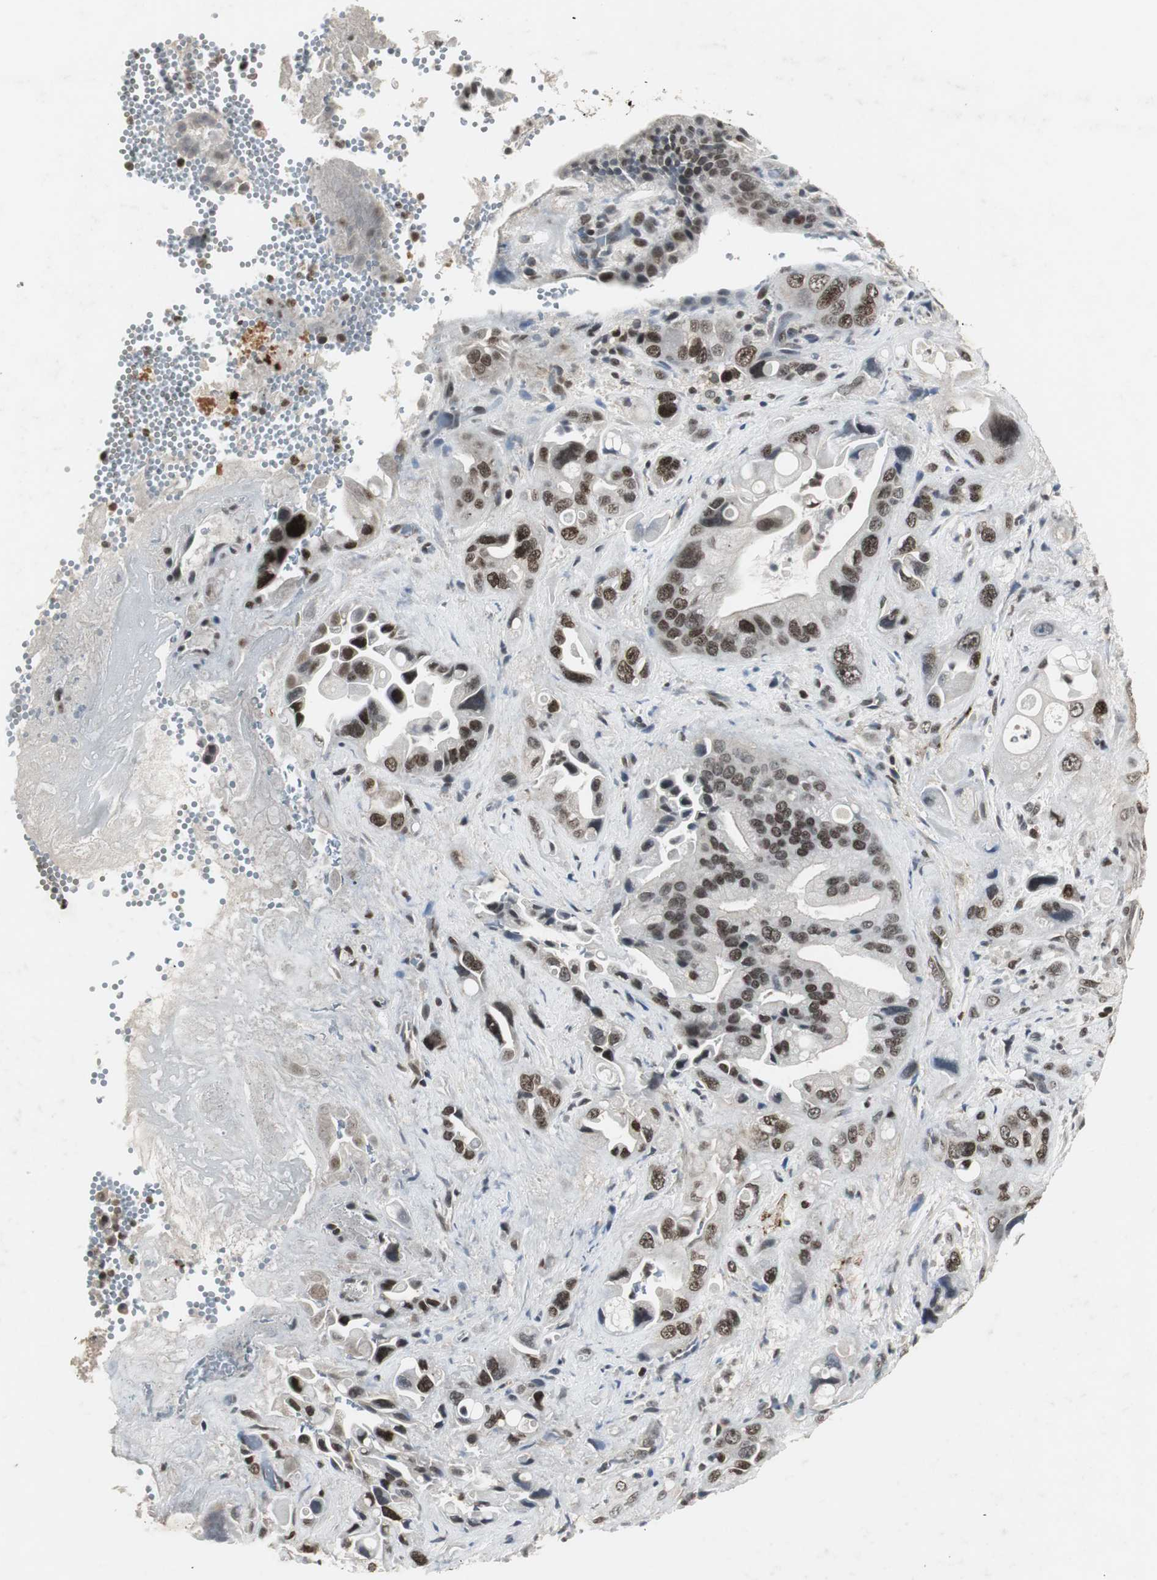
{"staining": {"intensity": "moderate", "quantity": ">75%", "location": "nuclear"}, "tissue": "pancreatic cancer", "cell_type": "Tumor cells", "image_type": "cancer", "snomed": [{"axis": "morphology", "description": "Adenocarcinoma, NOS"}, {"axis": "topography", "description": "Pancreas"}], "caption": "Immunohistochemical staining of human pancreatic cancer (adenocarcinoma) exhibits moderate nuclear protein staining in about >75% of tumor cells.", "gene": "MPG", "patient": {"sex": "female", "age": 77}}